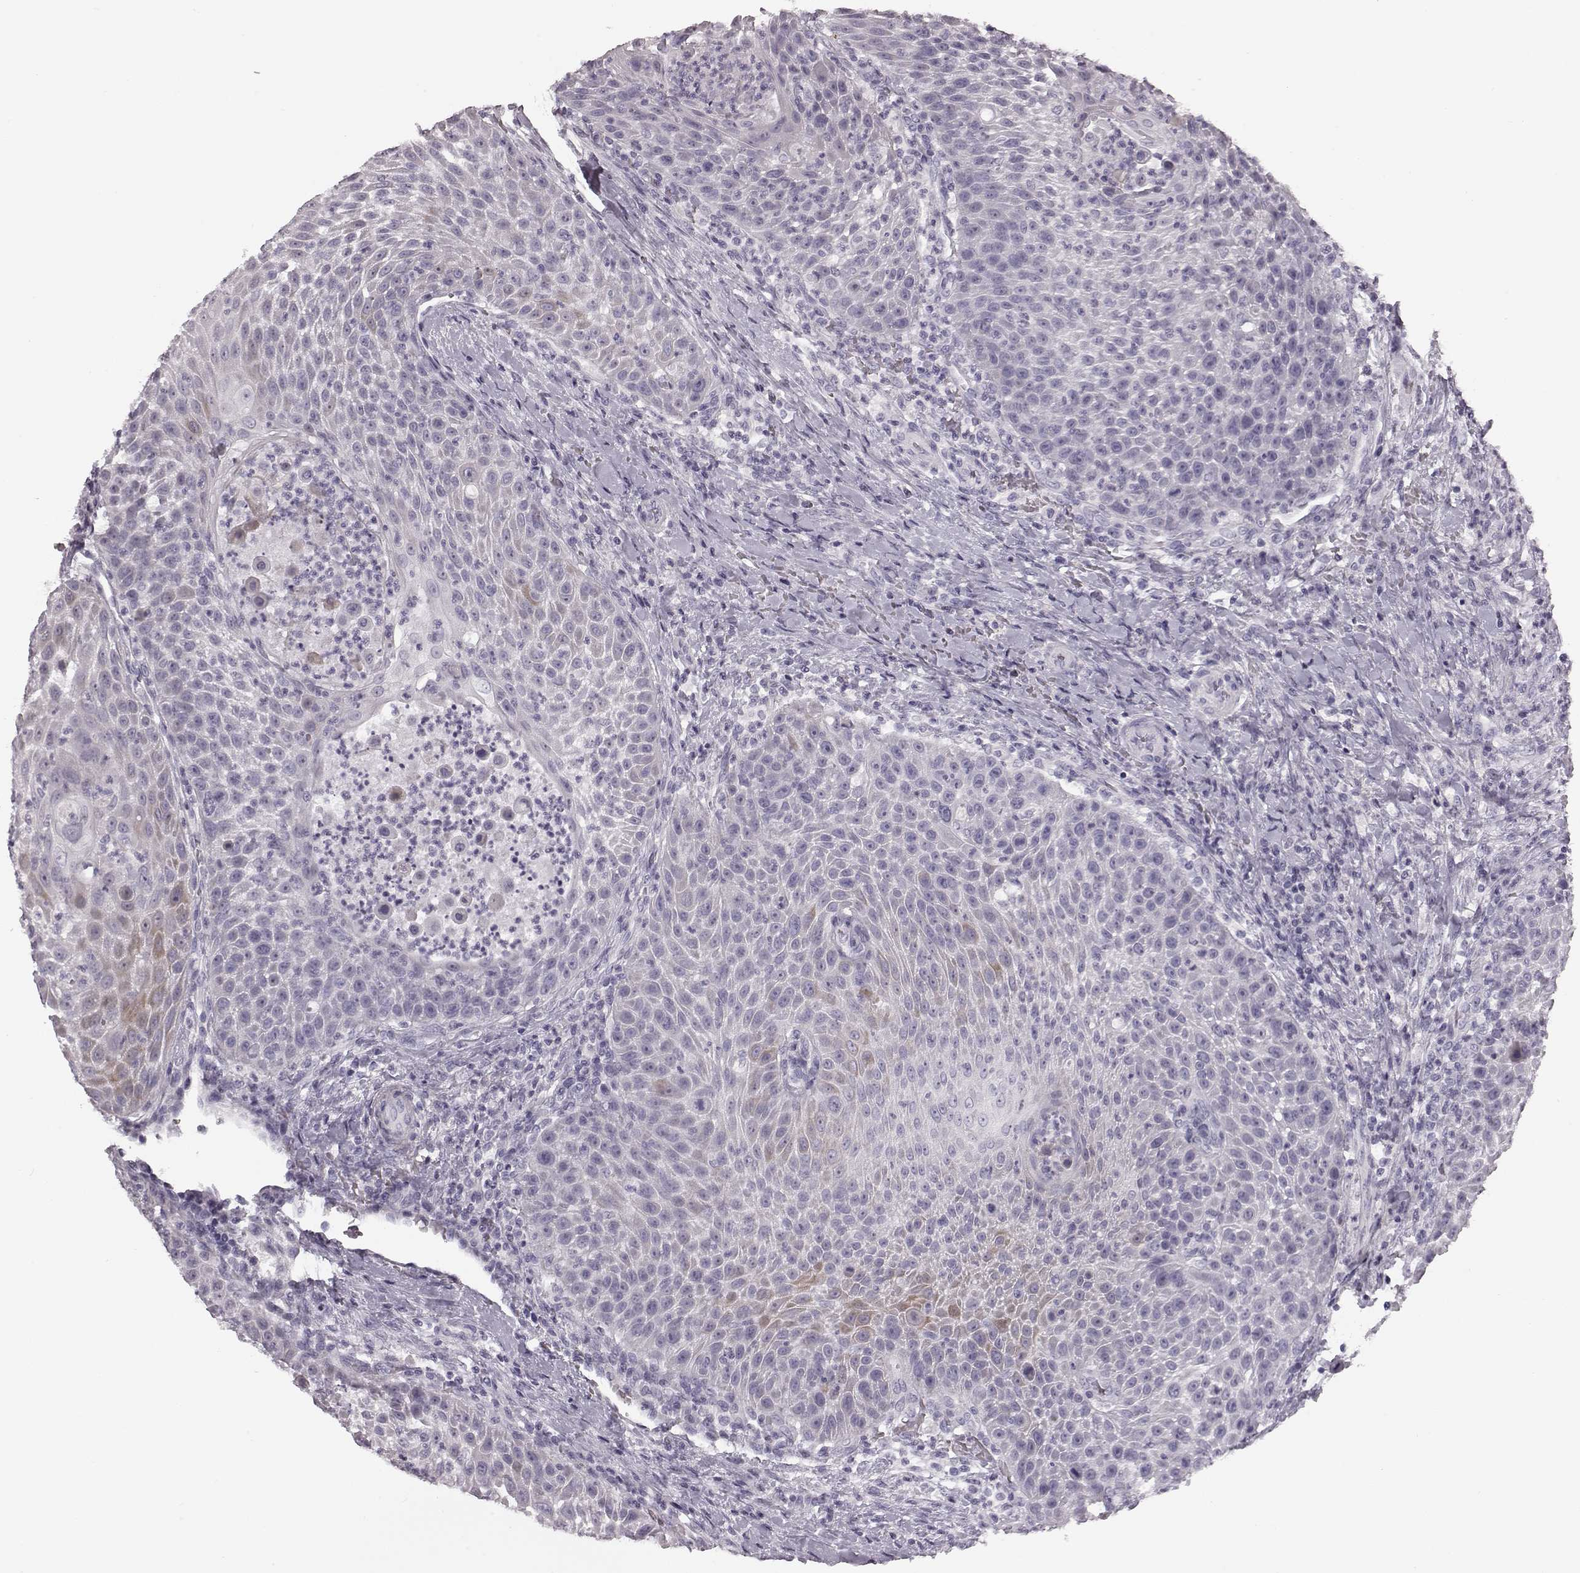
{"staining": {"intensity": "weak", "quantity": "<25%", "location": "cytoplasmic/membranous"}, "tissue": "head and neck cancer", "cell_type": "Tumor cells", "image_type": "cancer", "snomed": [{"axis": "morphology", "description": "Squamous cell carcinoma, NOS"}, {"axis": "topography", "description": "Head-Neck"}], "caption": "This is an immunohistochemistry image of human head and neck squamous cell carcinoma. There is no staining in tumor cells.", "gene": "ZNF433", "patient": {"sex": "male", "age": 69}}